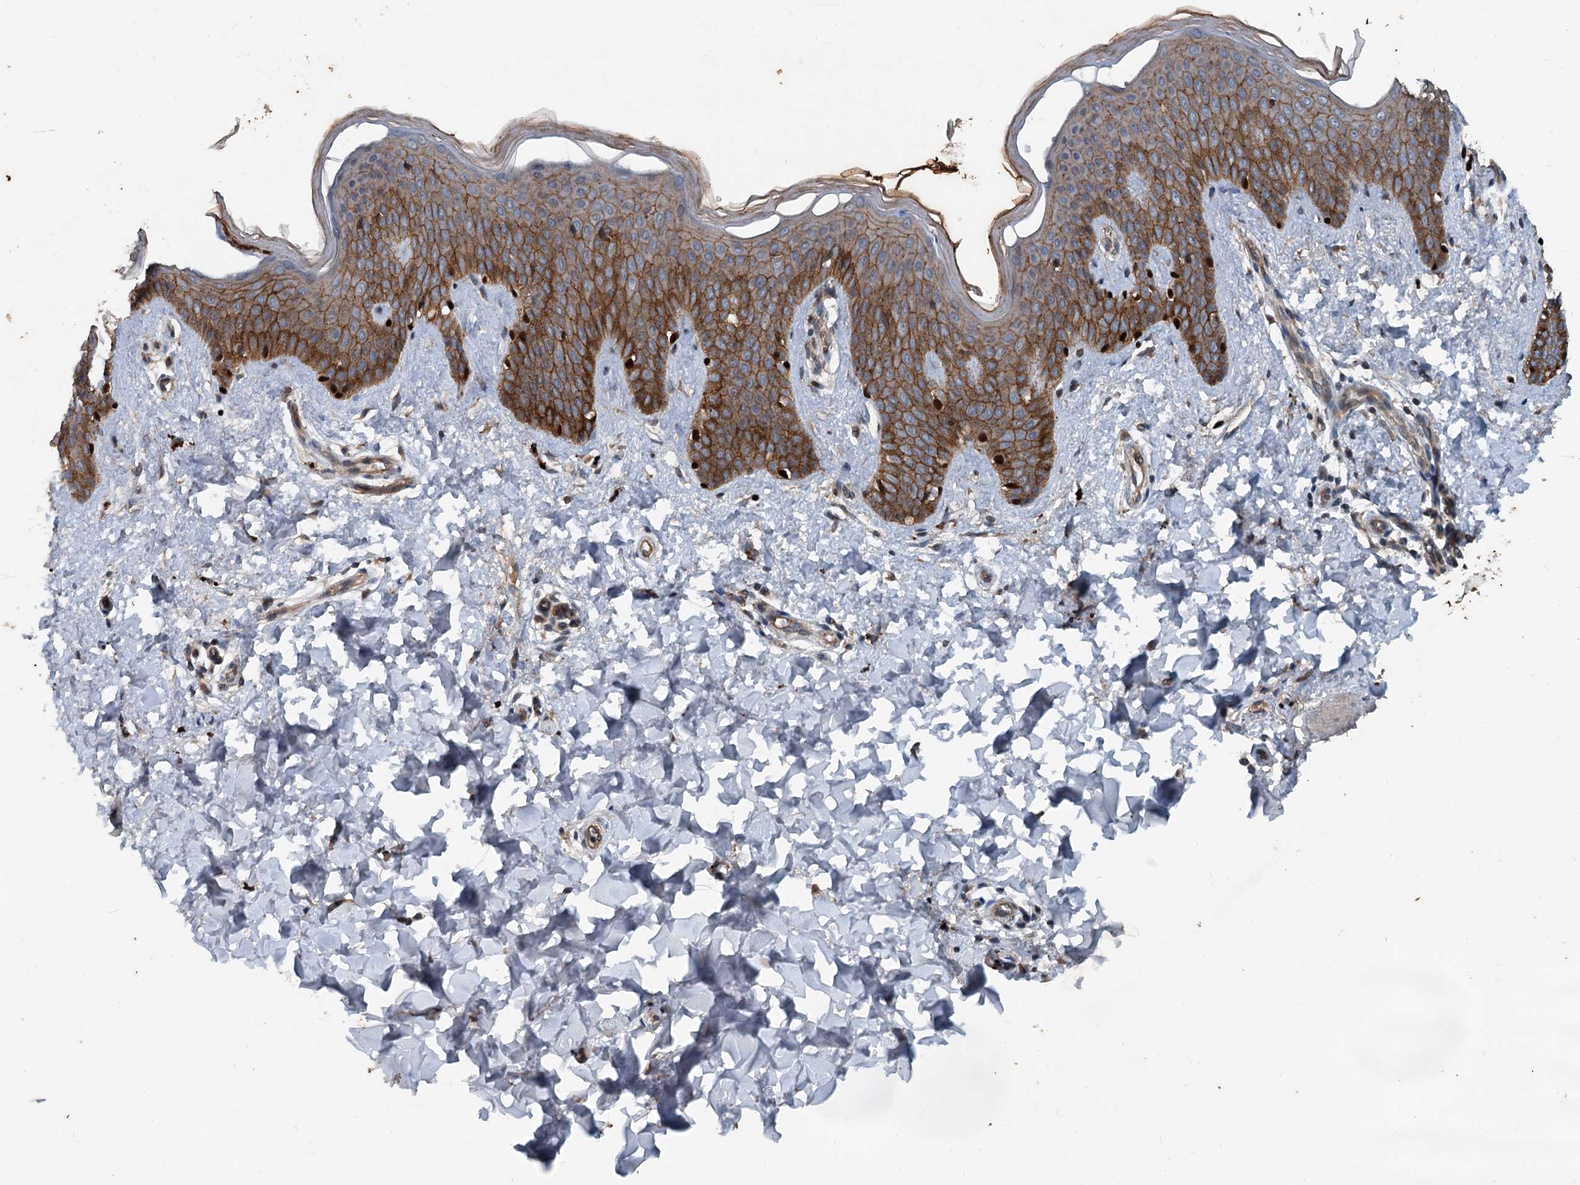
{"staining": {"intensity": "negative", "quantity": "none", "location": "none"}, "tissue": "skin", "cell_type": "Fibroblasts", "image_type": "normal", "snomed": [{"axis": "morphology", "description": "Normal tissue, NOS"}, {"axis": "topography", "description": "Skin"}], "caption": "High power microscopy histopathology image of an immunohistochemistry (IHC) micrograph of normal skin, revealing no significant staining in fibroblasts.", "gene": "N4BP2L2", "patient": {"sex": "male", "age": 36}}